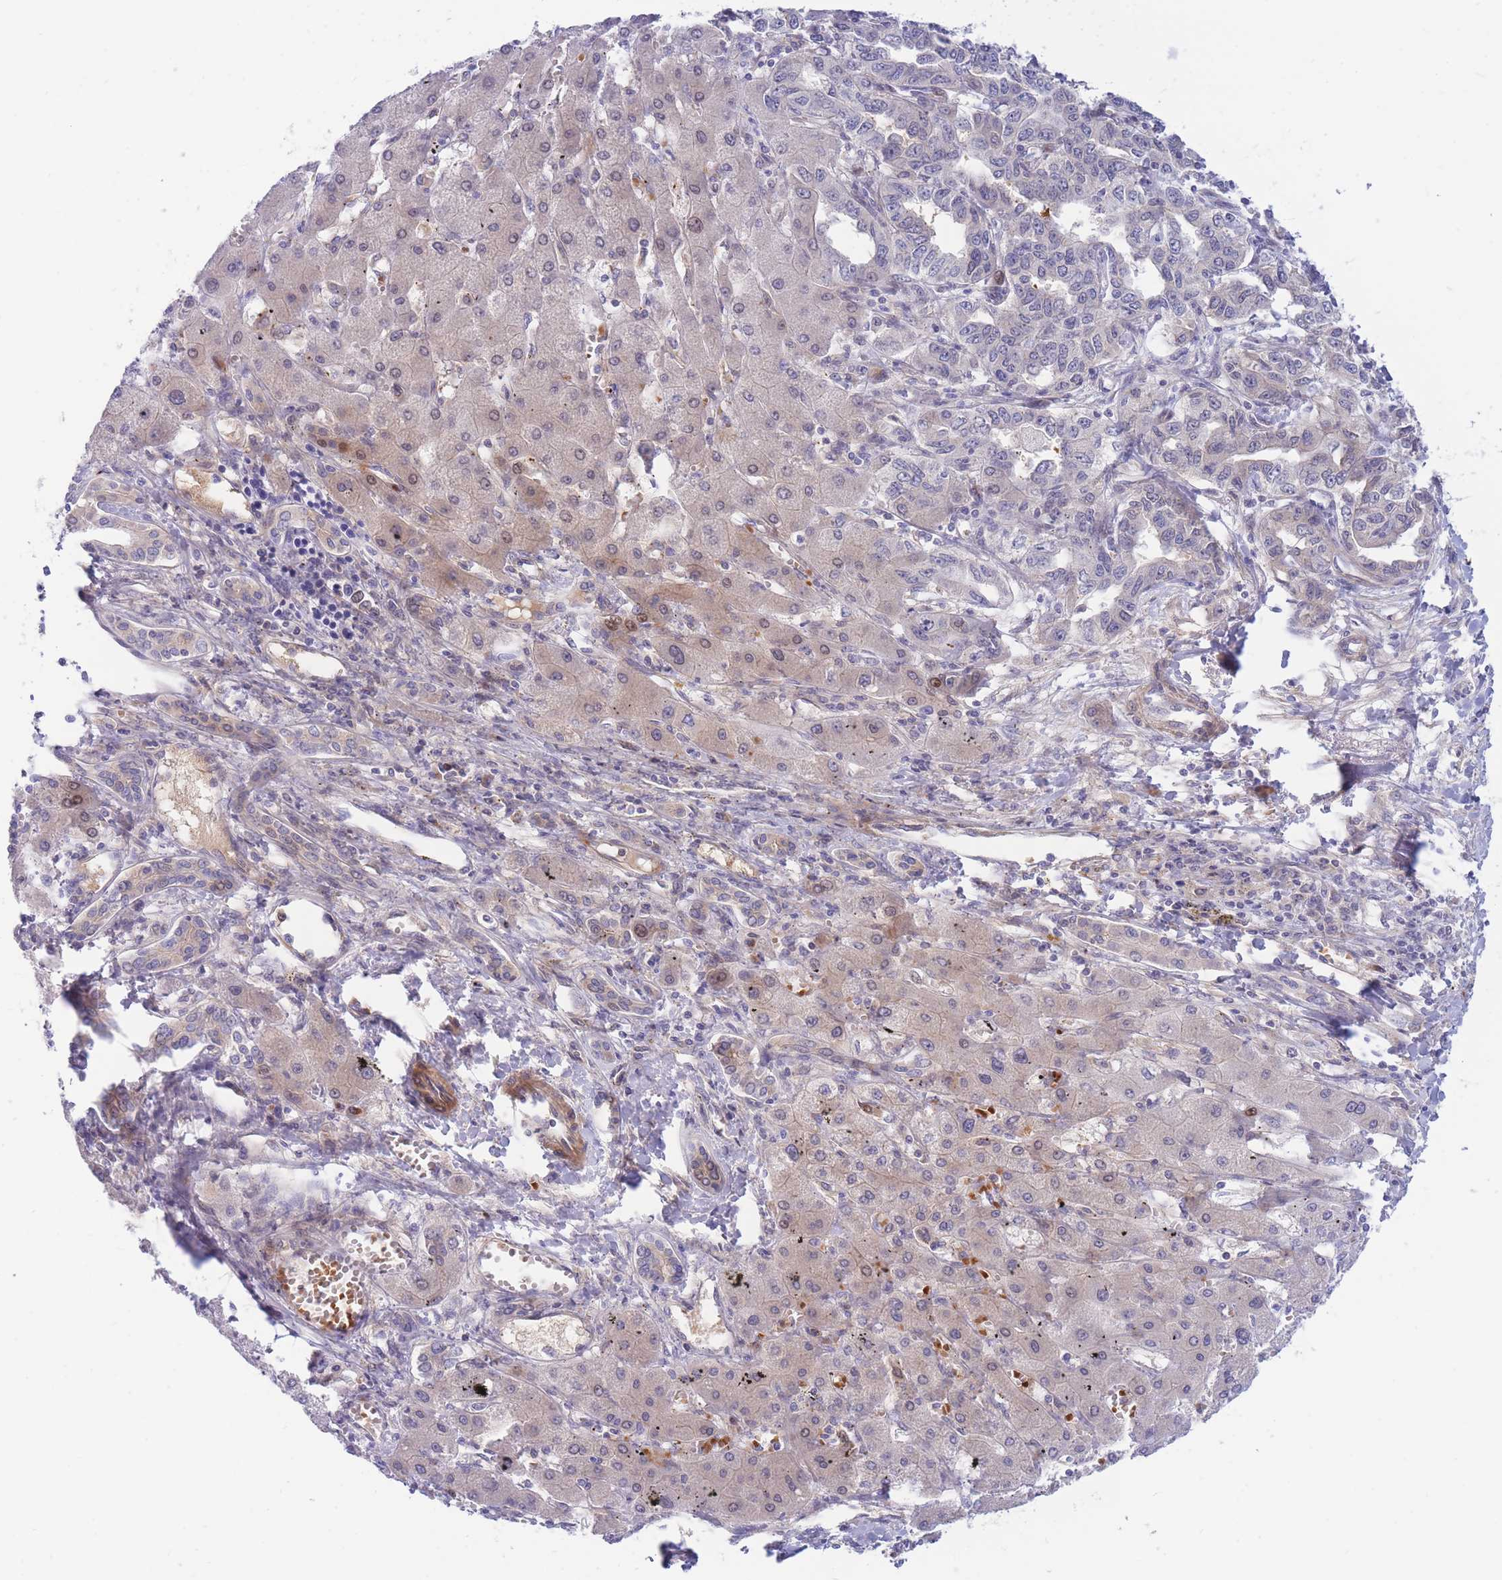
{"staining": {"intensity": "weak", "quantity": "<25%", "location": "cytoplasmic/membranous"}, "tissue": "liver cancer", "cell_type": "Tumor cells", "image_type": "cancer", "snomed": [{"axis": "morphology", "description": "Cholangiocarcinoma"}, {"axis": "topography", "description": "Liver"}], "caption": "Tumor cells show no significant positivity in liver cancer (cholangiocarcinoma).", "gene": "APOL4", "patient": {"sex": "male", "age": 59}}